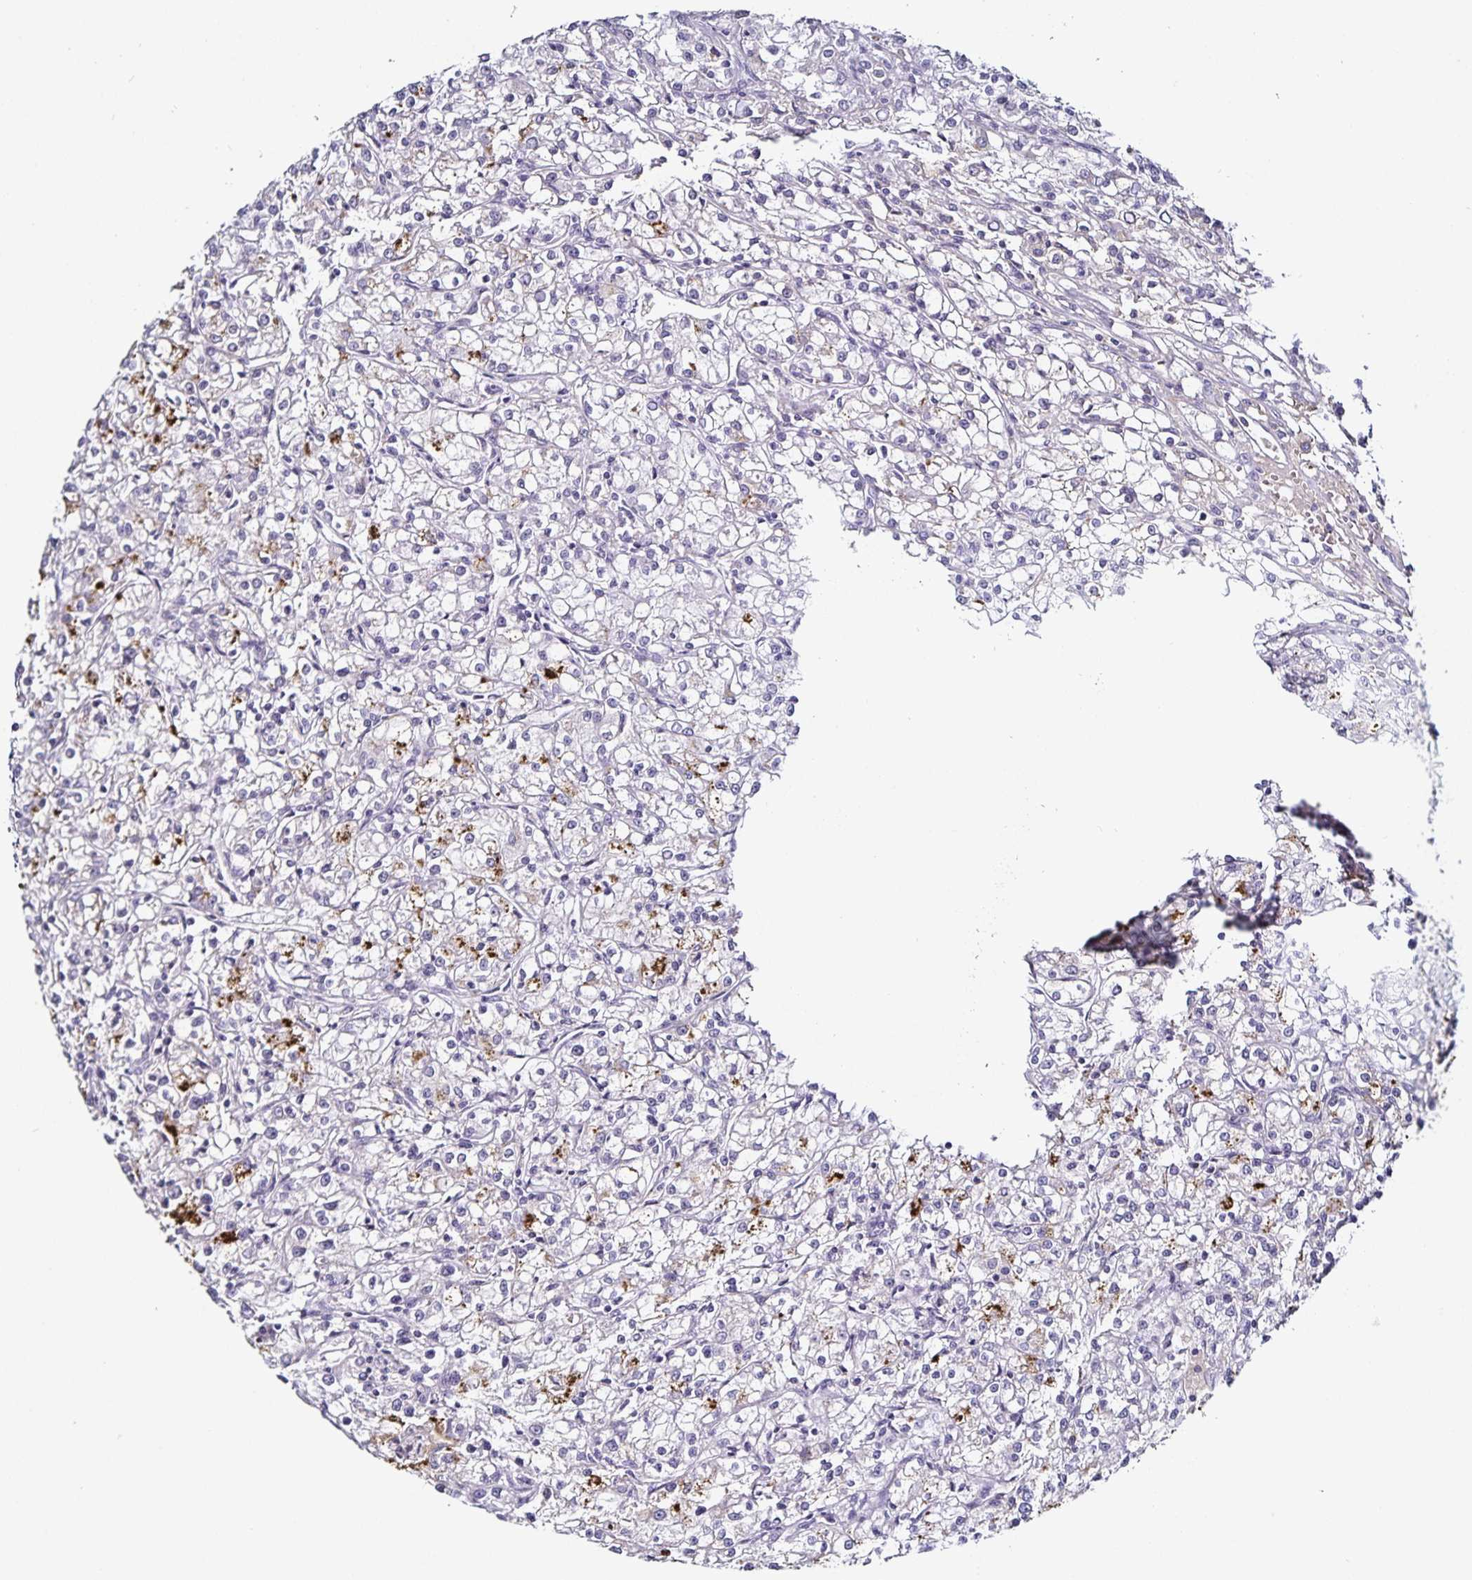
{"staining": {"intensity": "moderate", "quantity": "25%-75%", "location": "cytoplasmic/membranous"}, "tissue": "renal cancer", "cell_type": "Tumor cells", "image_type": "cancer", "snomed": [{"axis": "morphology", "description": "Adenocarcinoma, NOS"}, {"axis": "topography", "description": "Kidney"}], "caption": "A brown stain shows moderate cytoplasmic/membranous expression of a protein in human renal cancer (adenocarcinoma) tumor cells. (DAB (3,3'-diaminobenzidine) = brown stain, brightfield microscopy at high magnification).", "gene": "TTR", "patient": {"sex": "female", "age": 59}}